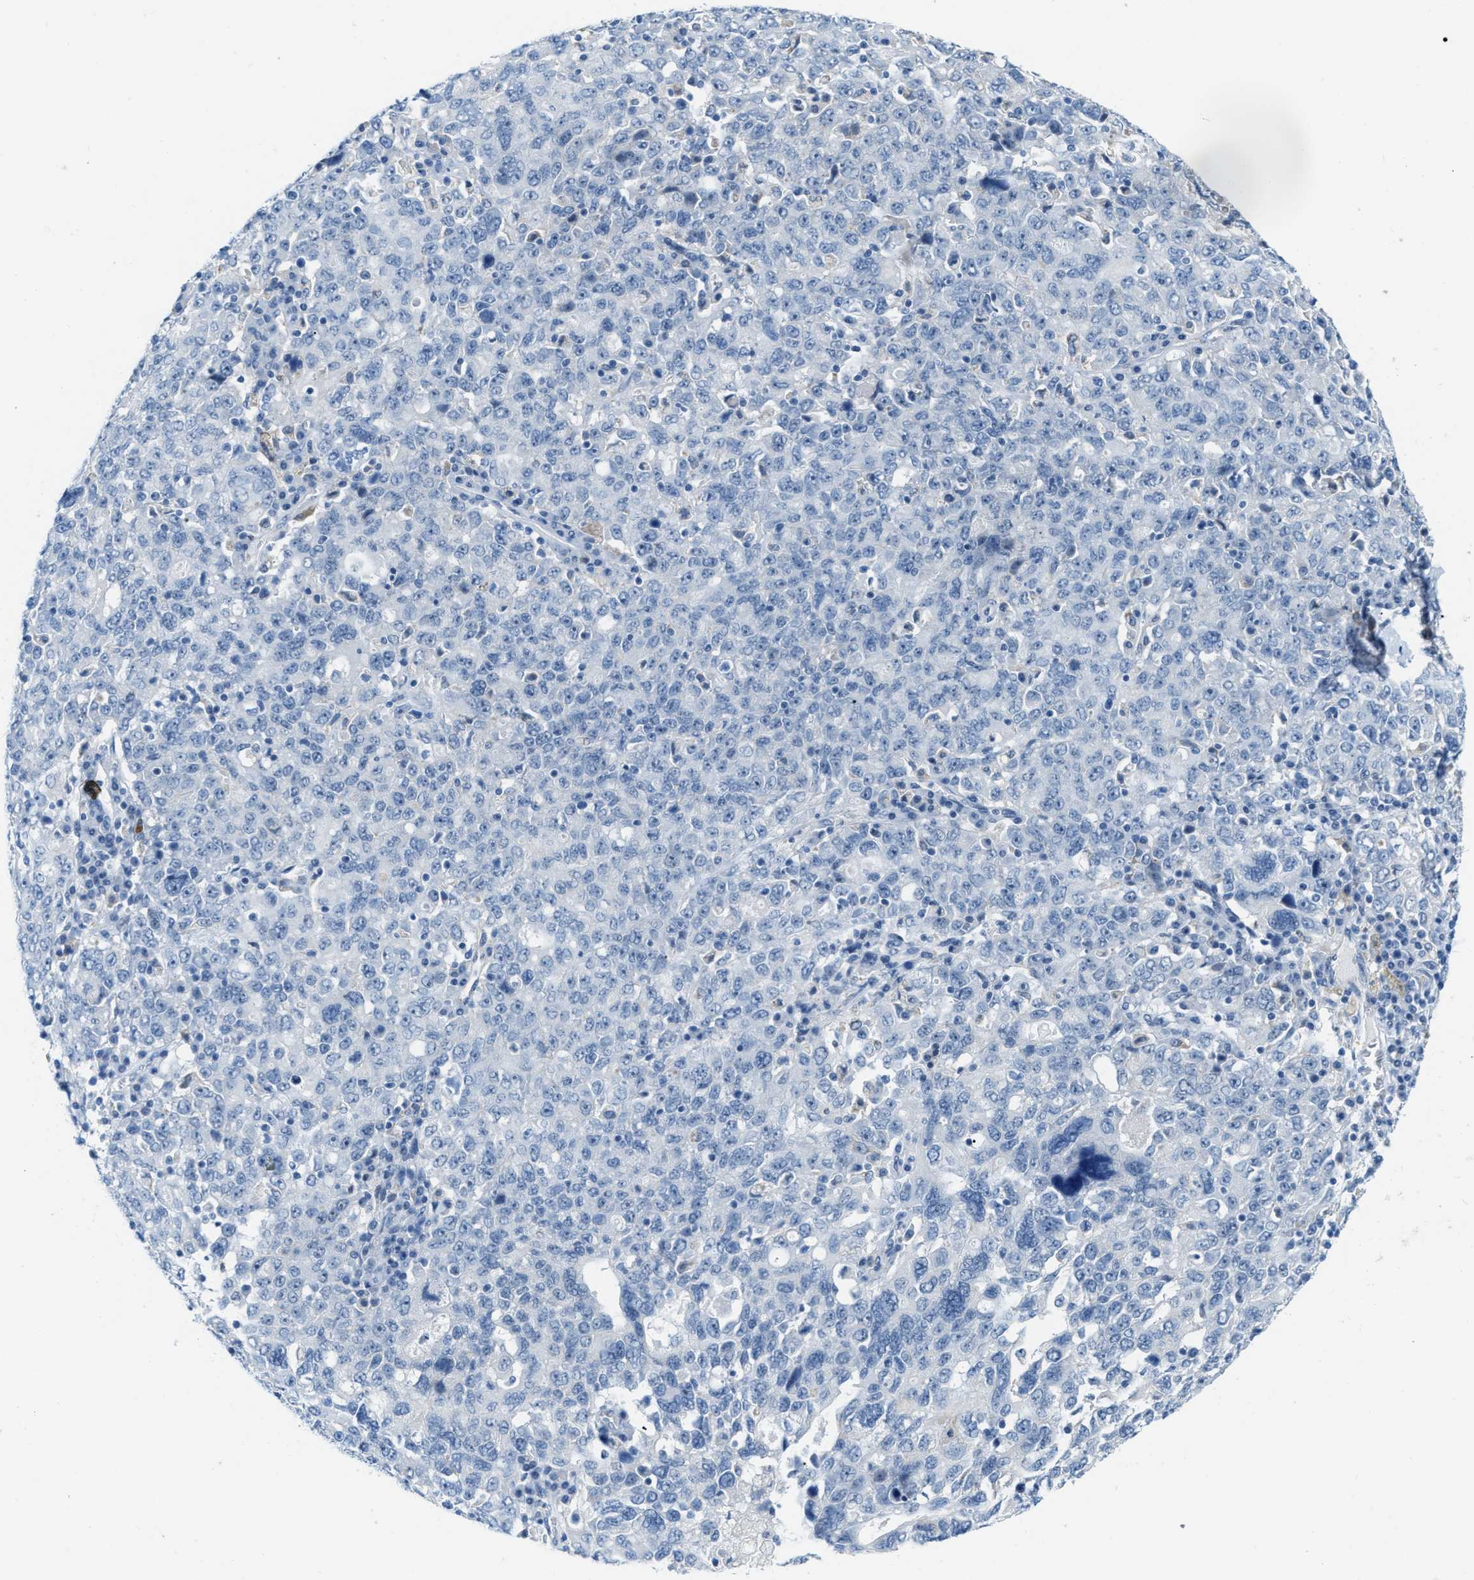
{"staining": {"intensity": "negative", "quantity": "none", "location": "none"}, "tissue": "ovarian cancer", "cell_type": "Tumor cells", "image_type": "cancer", "snomed": [{"axis": "morphology", "description": "Carcinoma, endometroid"}, {"axis": "topography", "description": "Ovary"}], "caption": "This is an IHC image of human endometroid carcinoma (ovarian). There is no staining in tumor cells.", "gene": "PHRF1", "patient": {"sex": "female", "age": 62}}